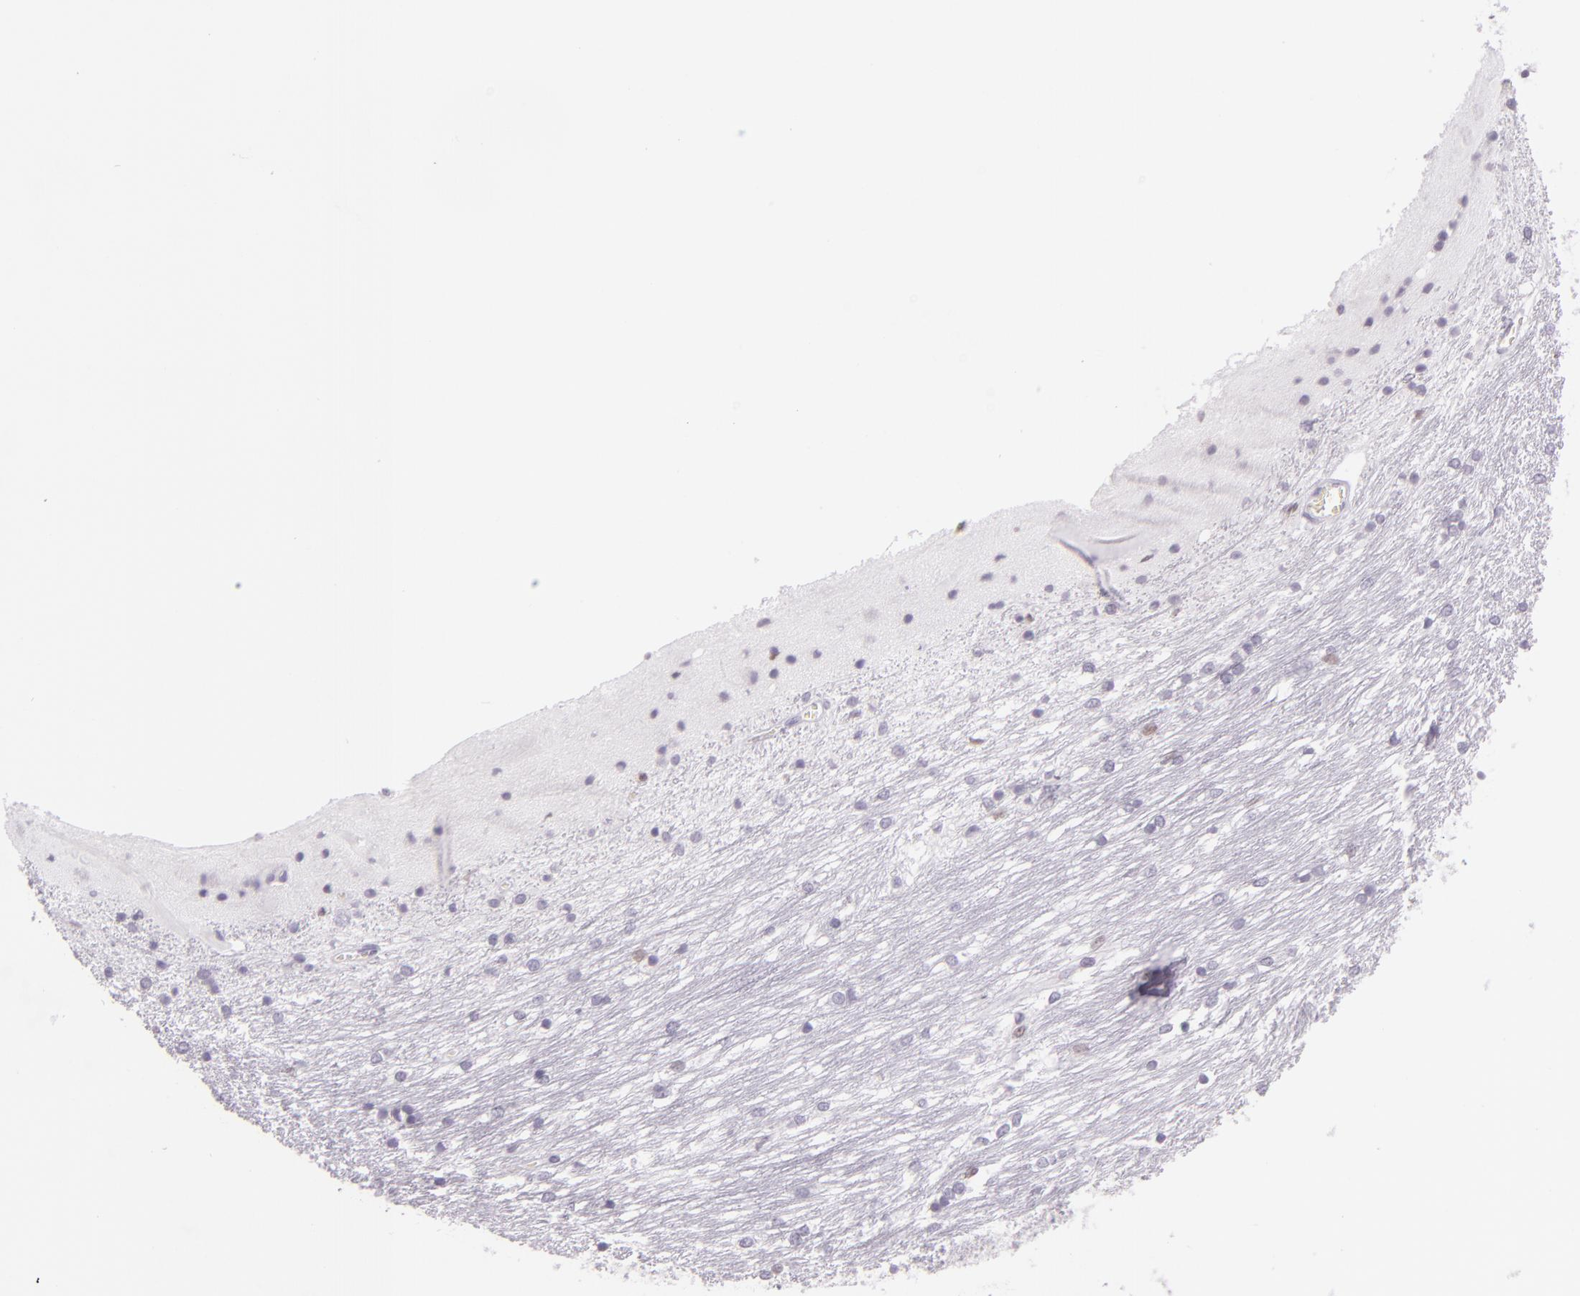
{"staining": {"intensity": "negative", "quantity": "none", "location": "none"}, "tissue": "caudate", "cell_type": "Glial cells", "image_type": "normal", "snomed": [{"axis": "morphology", "description": "Normal tissue, NOS"}, {"axis": "topography", "description": "Lateral ventricle wall"}], "caption": "Immunohistochemistry image of normal caudate stained for a protein (brown), which displays no positivity in glial cells. (DAB (3,3'-diaminobenzidine) immunohistochemistry (IHC) with hematoxylin counter stain).", "gene": "CHEK2", "patient": {"sex": "female", "age": 19}}